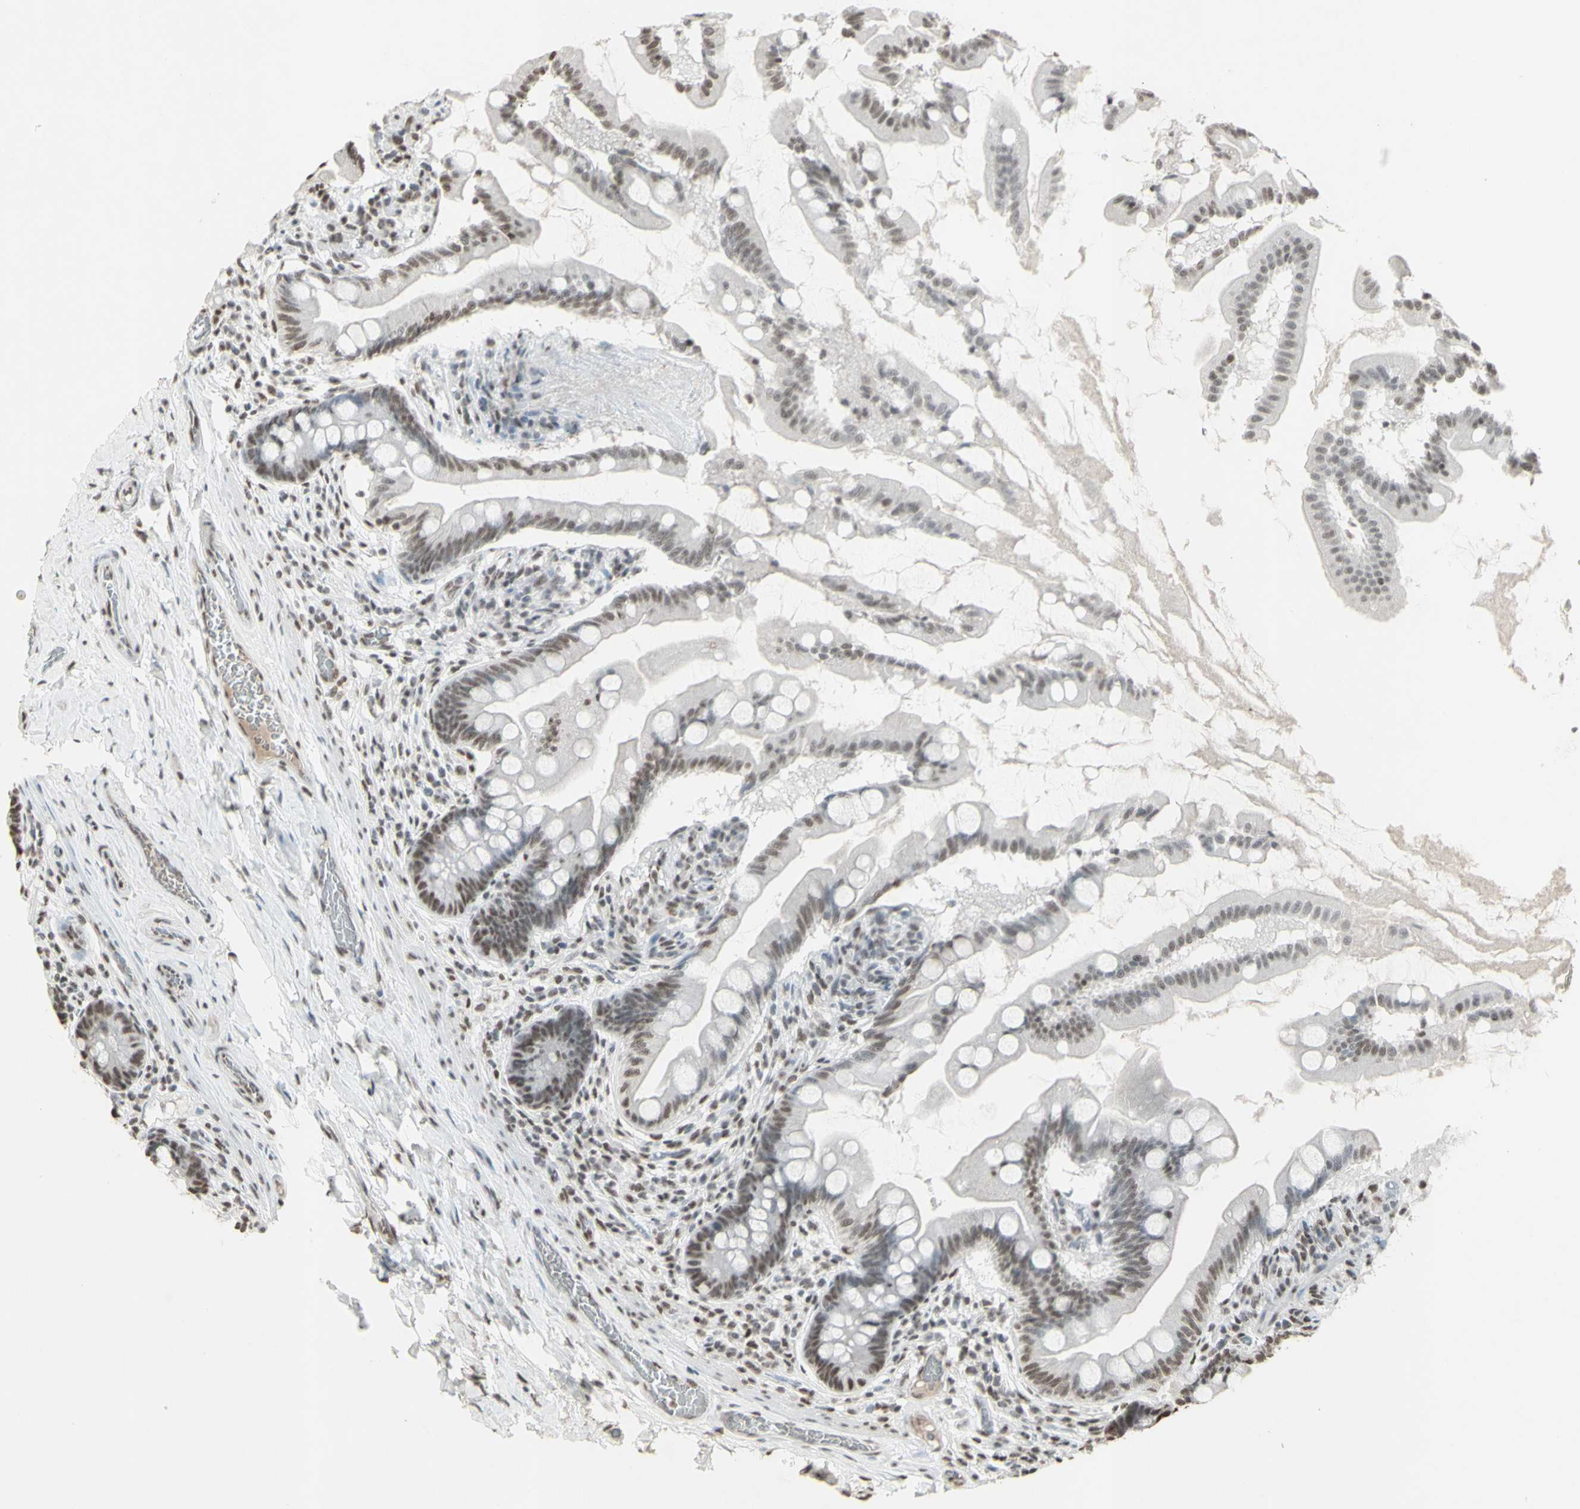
{"staining": {"intensity": "moderate", "quantity": ">75%", "location": "nuclear"}, "tissue": "small intestine", "cell_type": "Glandular cells", "image_type": "normal", "snomed": [{"axis": "morphology", "description": "Normal tissue, NOS"}, {"axis": "topography", "description": "Small intestine"}], "caption": "DAB immunohistochemical staining of unremarkable human small intestine reveals moderate nuclear protein positivity in about >75% of glandular cells.", "gene": "TRIM28", "patient": {"sex": "female", "age": 56}}